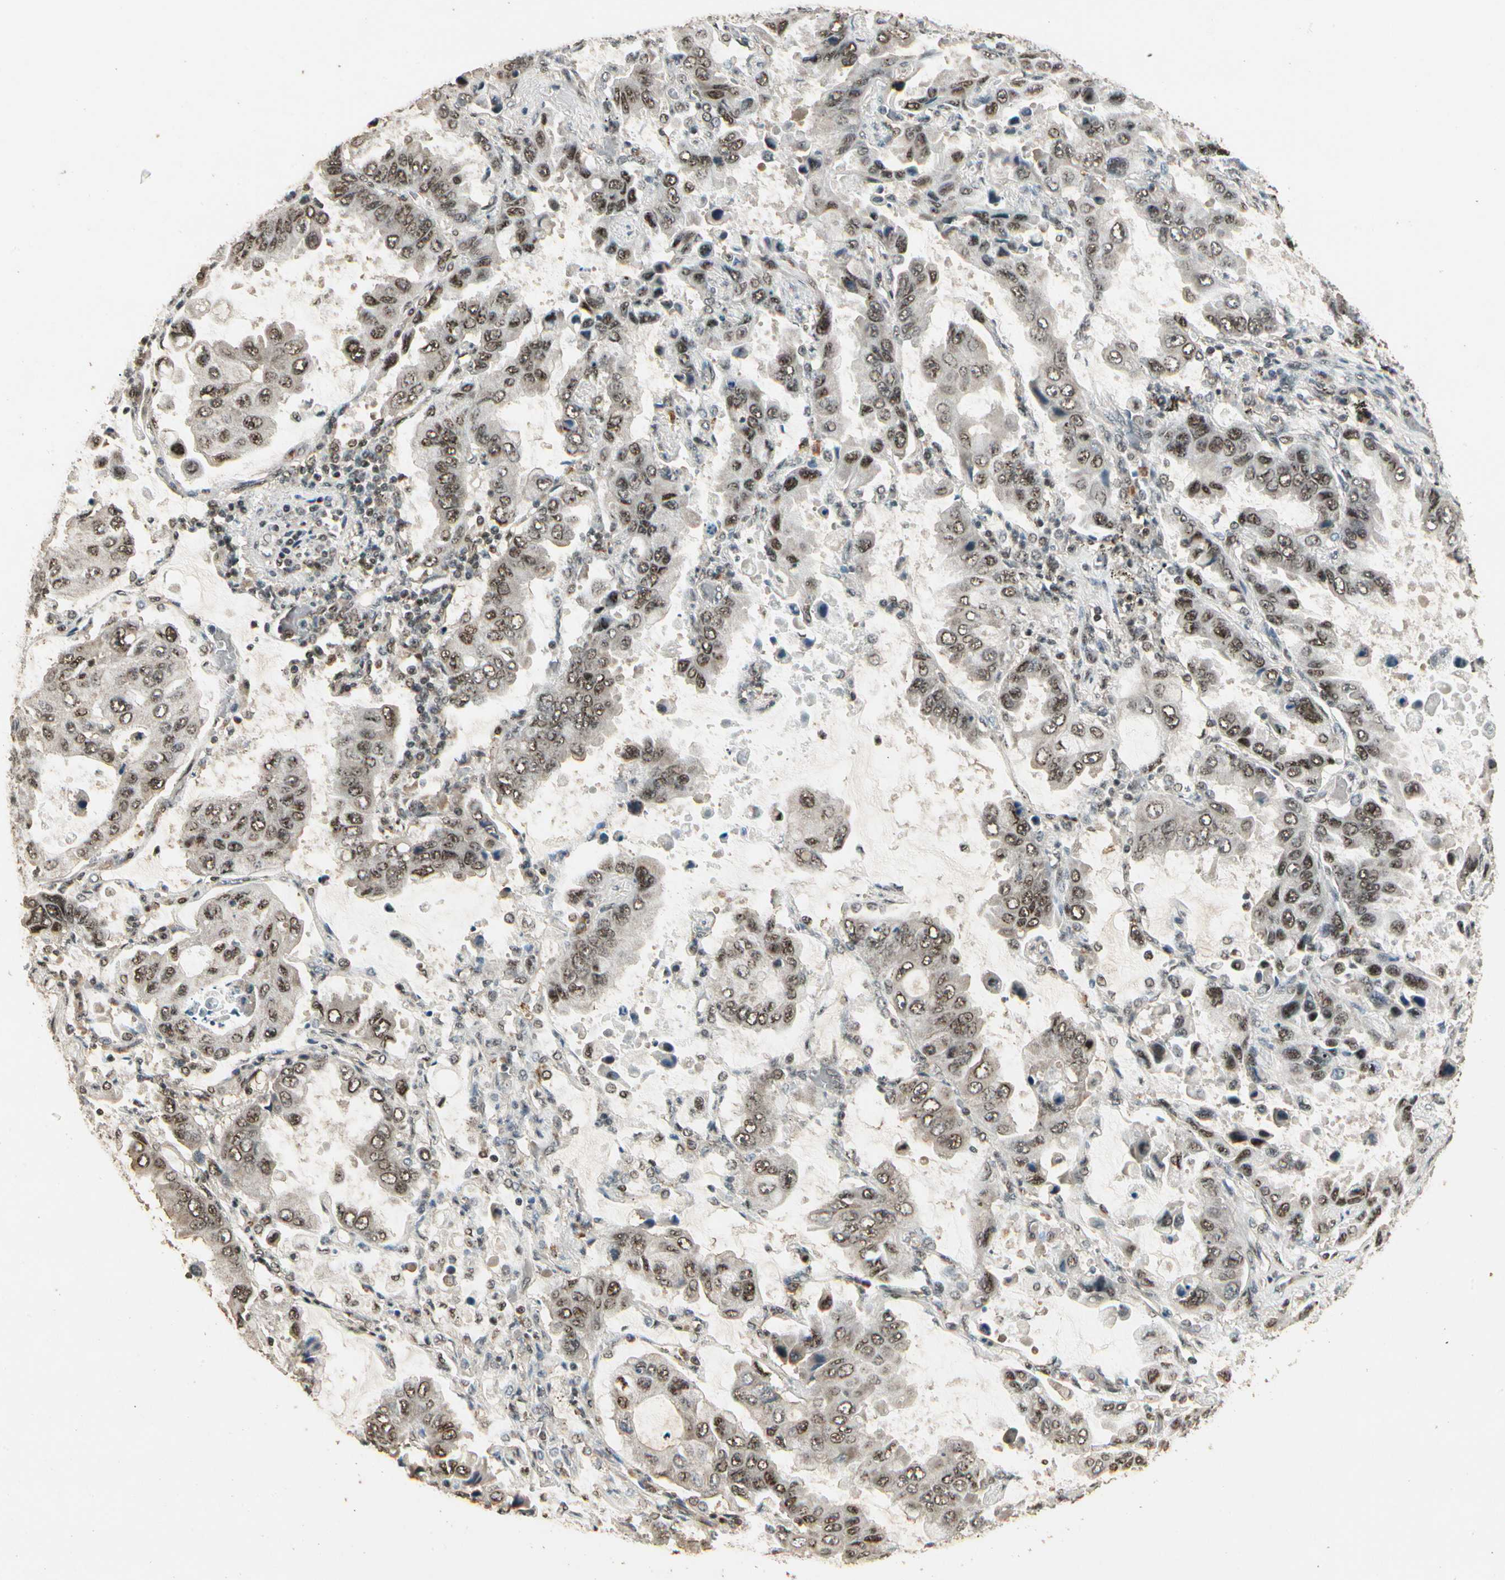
{"staining": {"intensity": "moderate", "quantity": ">75%", "location": "nuclear"}, "tissue": "lung cancer", "cell_type": "Tumor cells", "image_type": "cancer", "snomed": [{"axis": "morphology", "description": "Adenocarcinoma, NOS"}, {"axis": "topography", "description": "Lung"}], "caption": "Brown immunohistochemical staining in lung cancer exhibits moderate nuclear expression in about >75% of tumor cells. (brown staining indicates protein expression, while blue staining denotes nuclei).", "gene": "RBM25", "patient": {"sex": "male", "age": 64}}